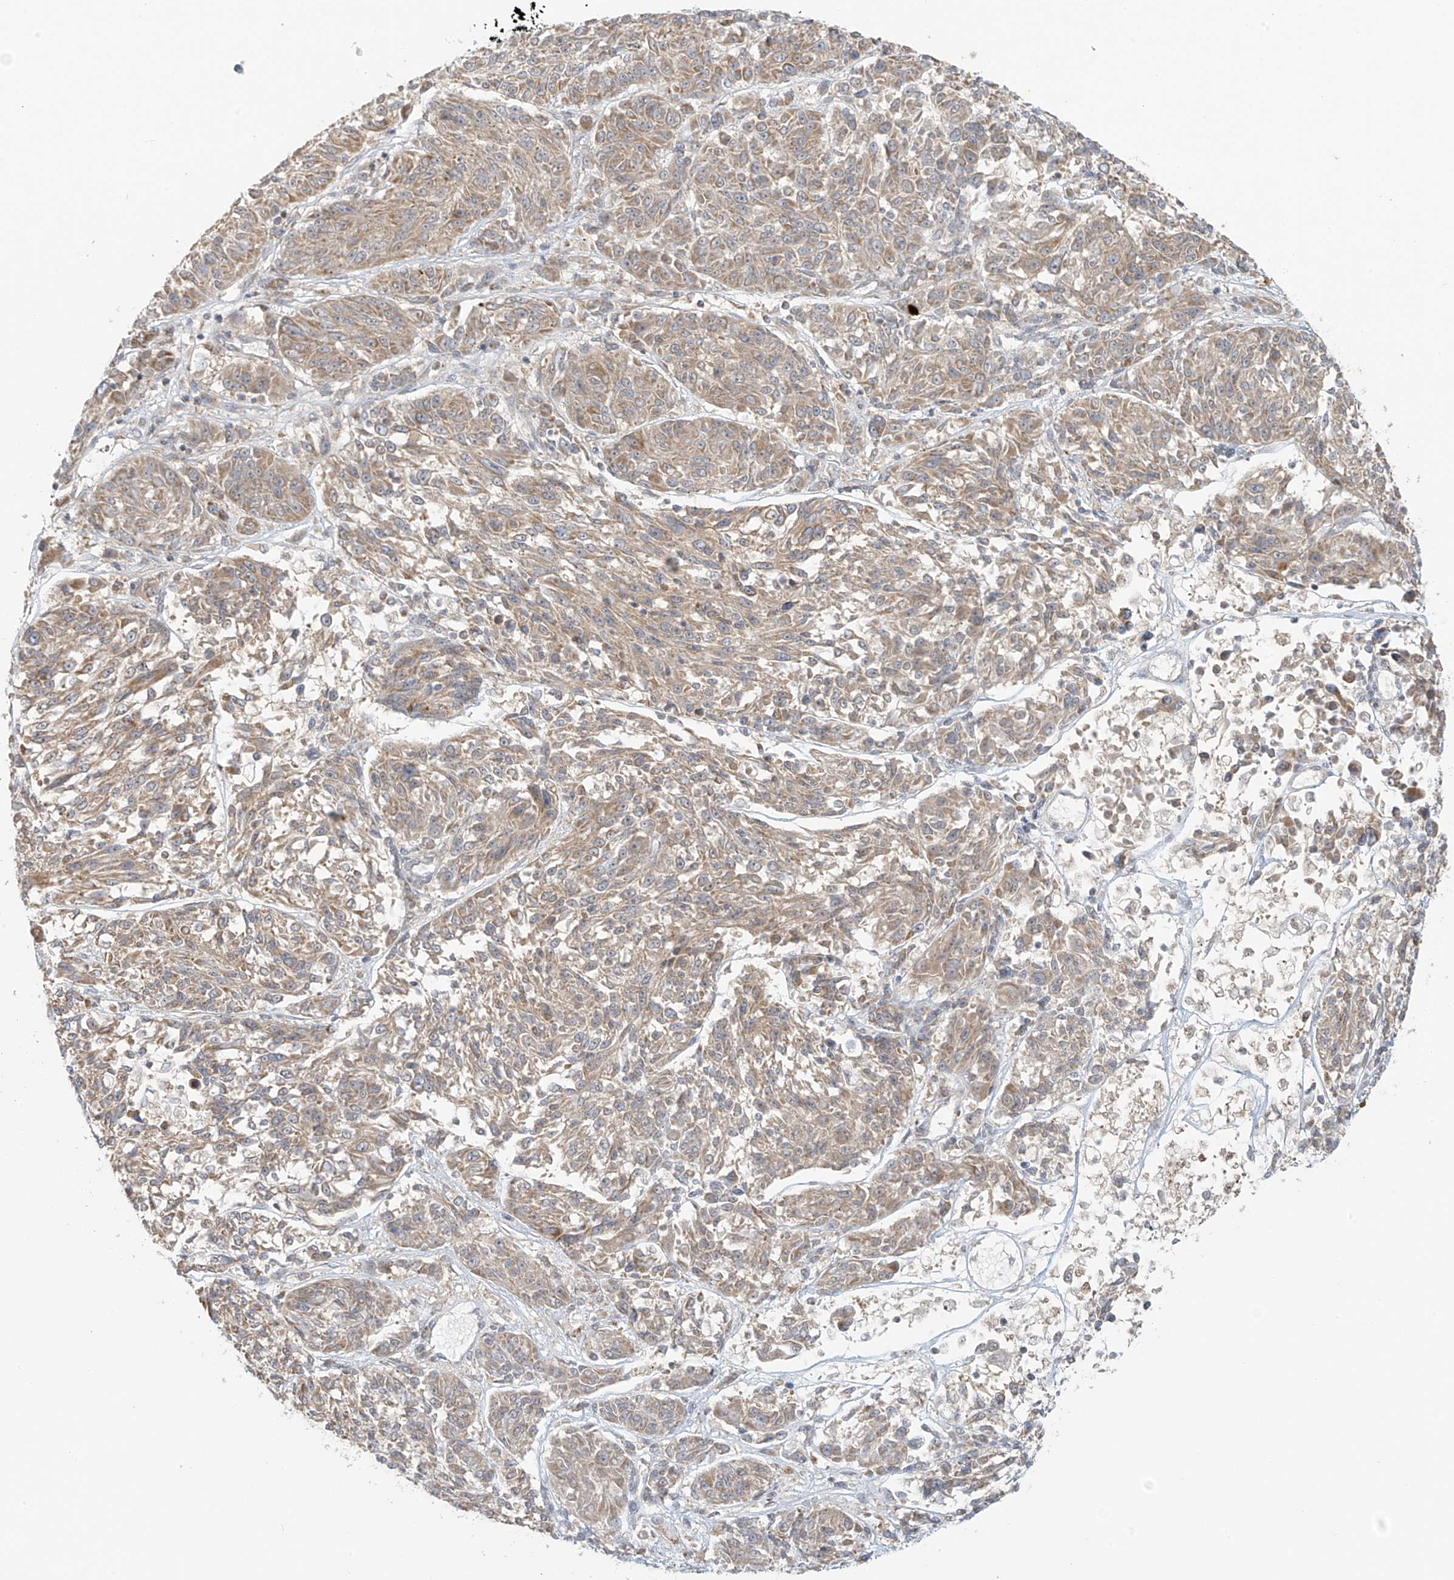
{"staining": {"intensity": "weak", "quantity": ">75%", "location": "cytoplasmic/membranous"}, "tissue": "melanoma", "cell_type": "Tumor cells", "image_type": "cancer", "snomed": [{"axis": "morphology", "description": "Malignant melanoma, NOS"}, {"axis": "topography", "description": "Skin"}], "caption": "Tumor cells display weak cytoplasmic/membranous expression in about >75% of cells in malignant melanoma.", "gene": "HDDC2", "patient": {"sex": "male", "age": 53}}